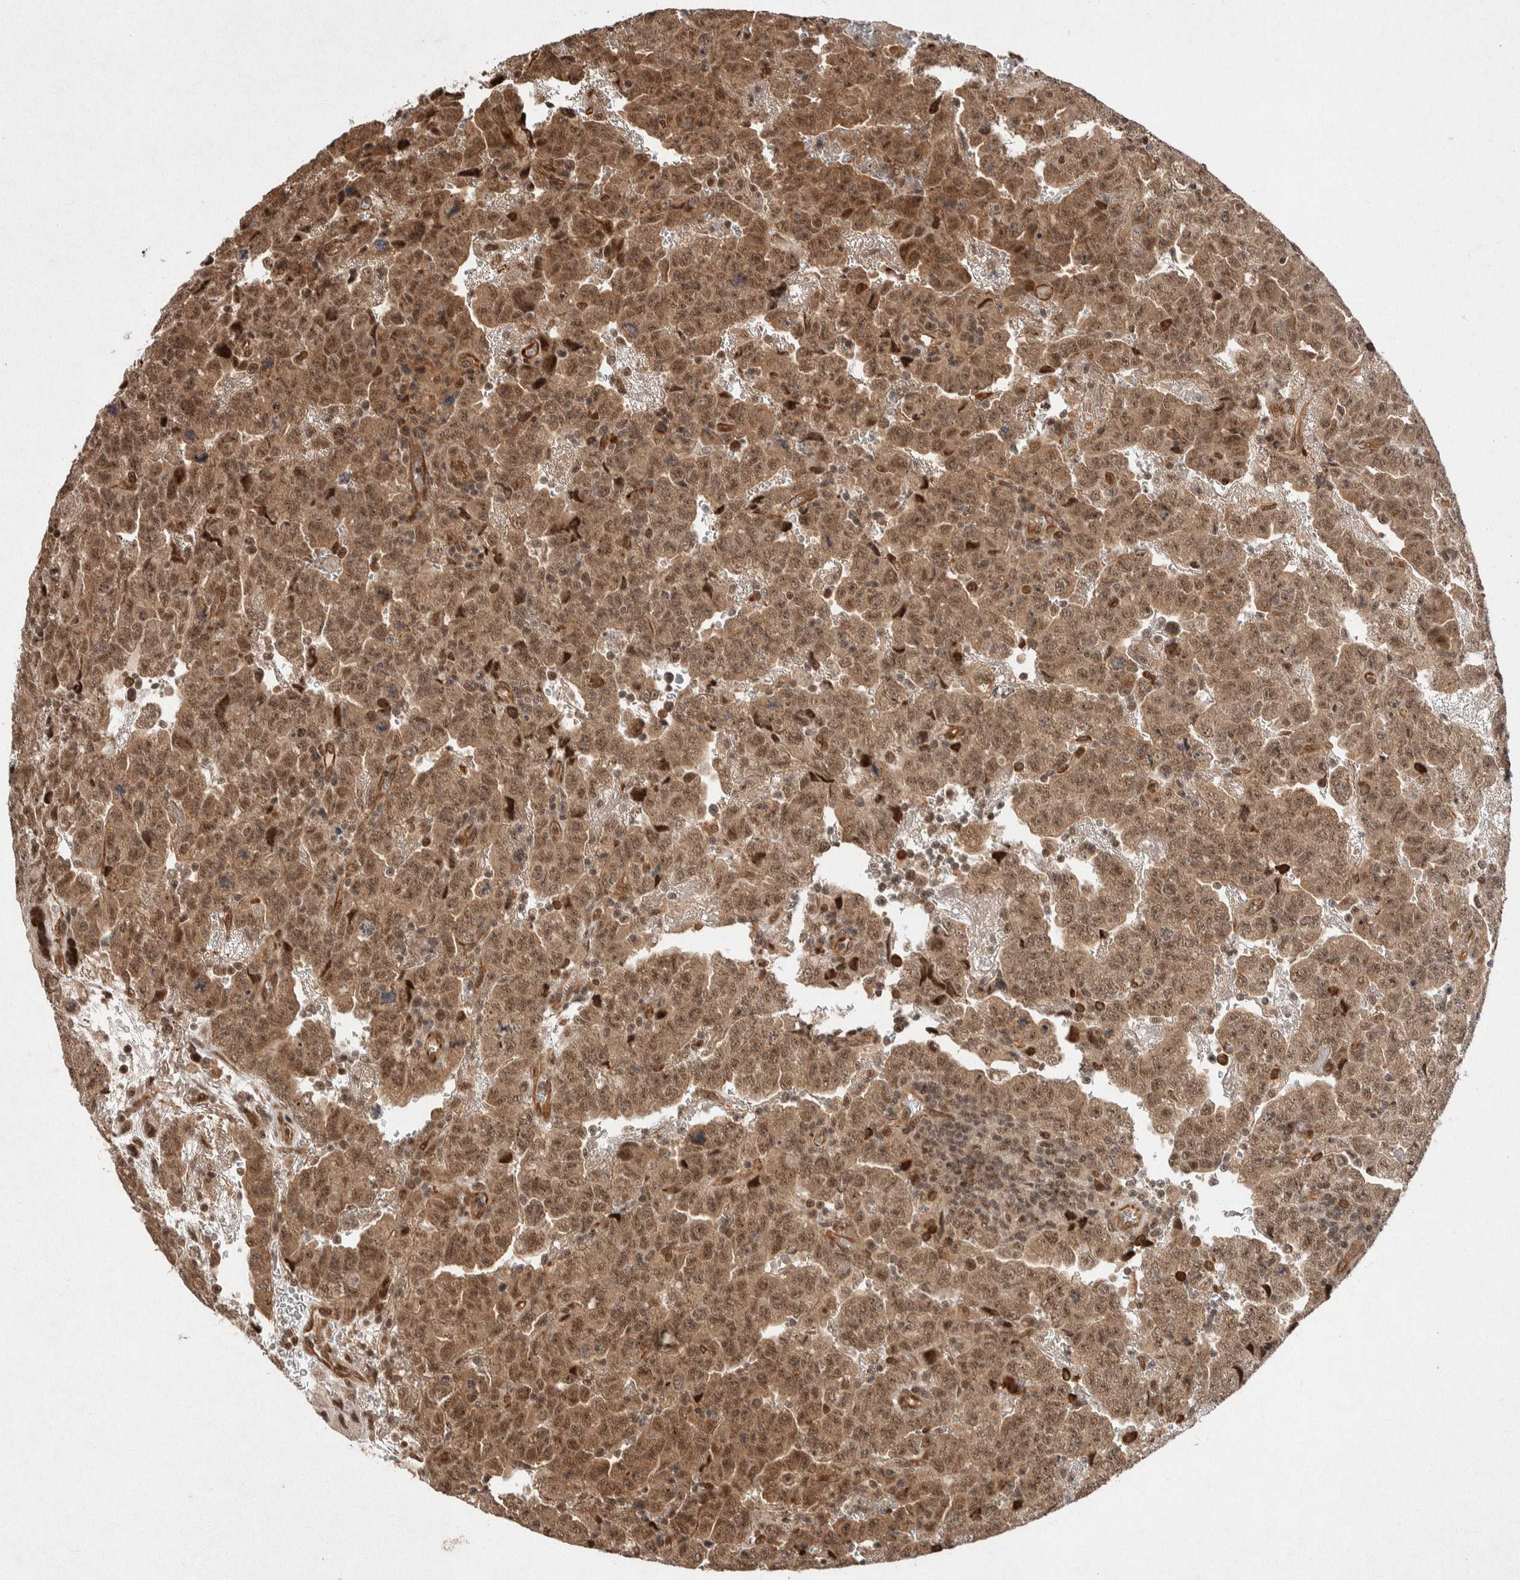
{"staining": {"intensity": "moderate", "quantity": ">75%", "location": "cytoplasmic/membranous,nuclear"}, "tissue": "testis cancer", "cell_type": "Tumor cells", "image_type": "cancer", "snomed": [{"axis": "morphology", "description": "Carcinoma, Embryonal, NOS"}, {"axis": "topography", "description": "Testis"}], "caption": "Immunohistochemical staining of testis cancer shows moderate cytoplasmic/membranous and nuclear protein expression in approximately >75% of tumor cells.", "gene": "TOR1B", "patient": {"sex": "male", "age": 28}}